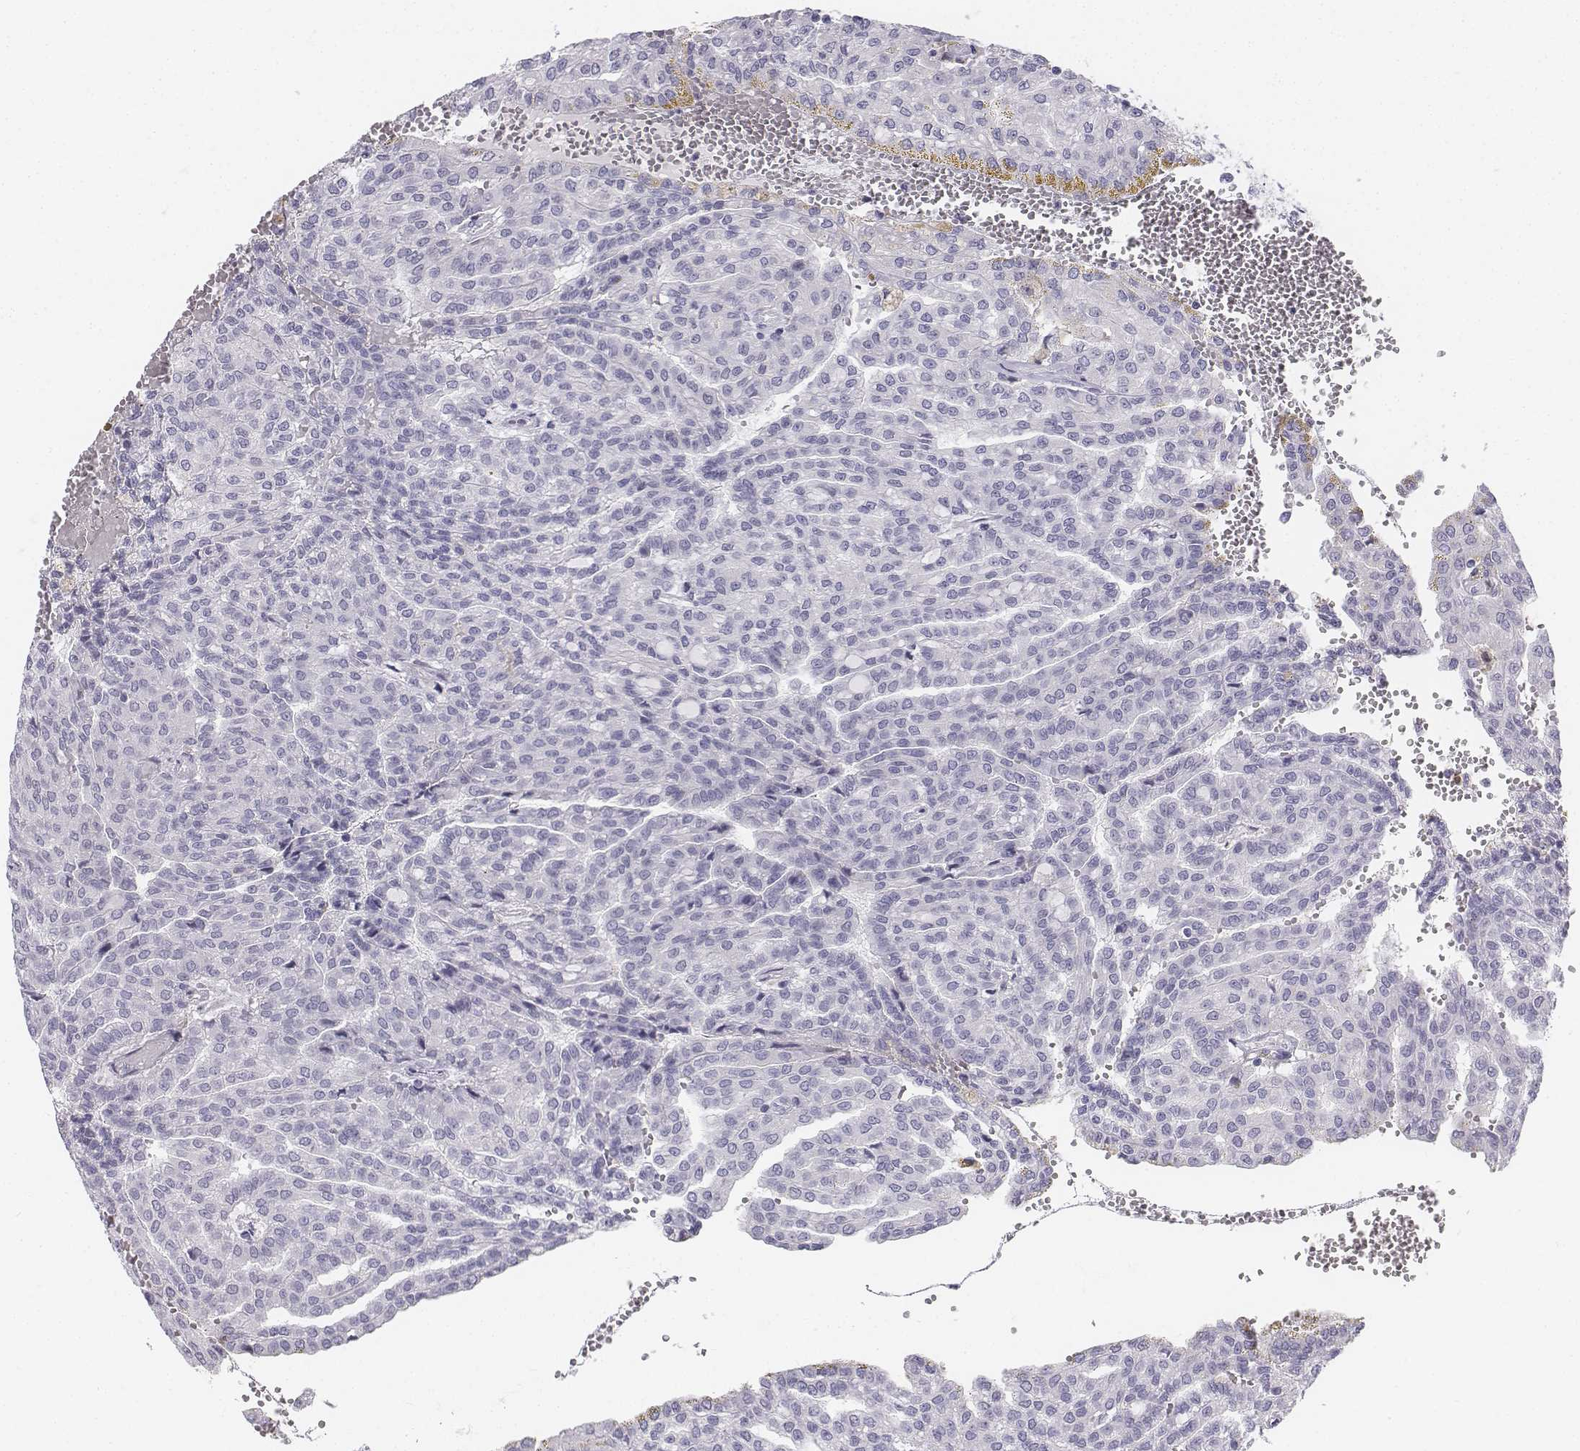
{"staining": {"intensity": "negative", "quantity": "none", "location": "none"}, "tissue": "renal cancer", "cell_type": "Tumor cells", "image_type": "cancer", "snomed": [{"axis": "morphology", "description": "Adenocarcinoma, NOS"}, {"axis": "topography", "description": "Kidney"}], "caption": "There is no significant staining in tumor cells of adenocarcinoma (renal). (DAB (3,3'-diaminobenzidine) immunohistochemistry (IHC) with hematoxylin counter stain).", "gene": "TH", "patient": {"sex": "male", "age": 63}}